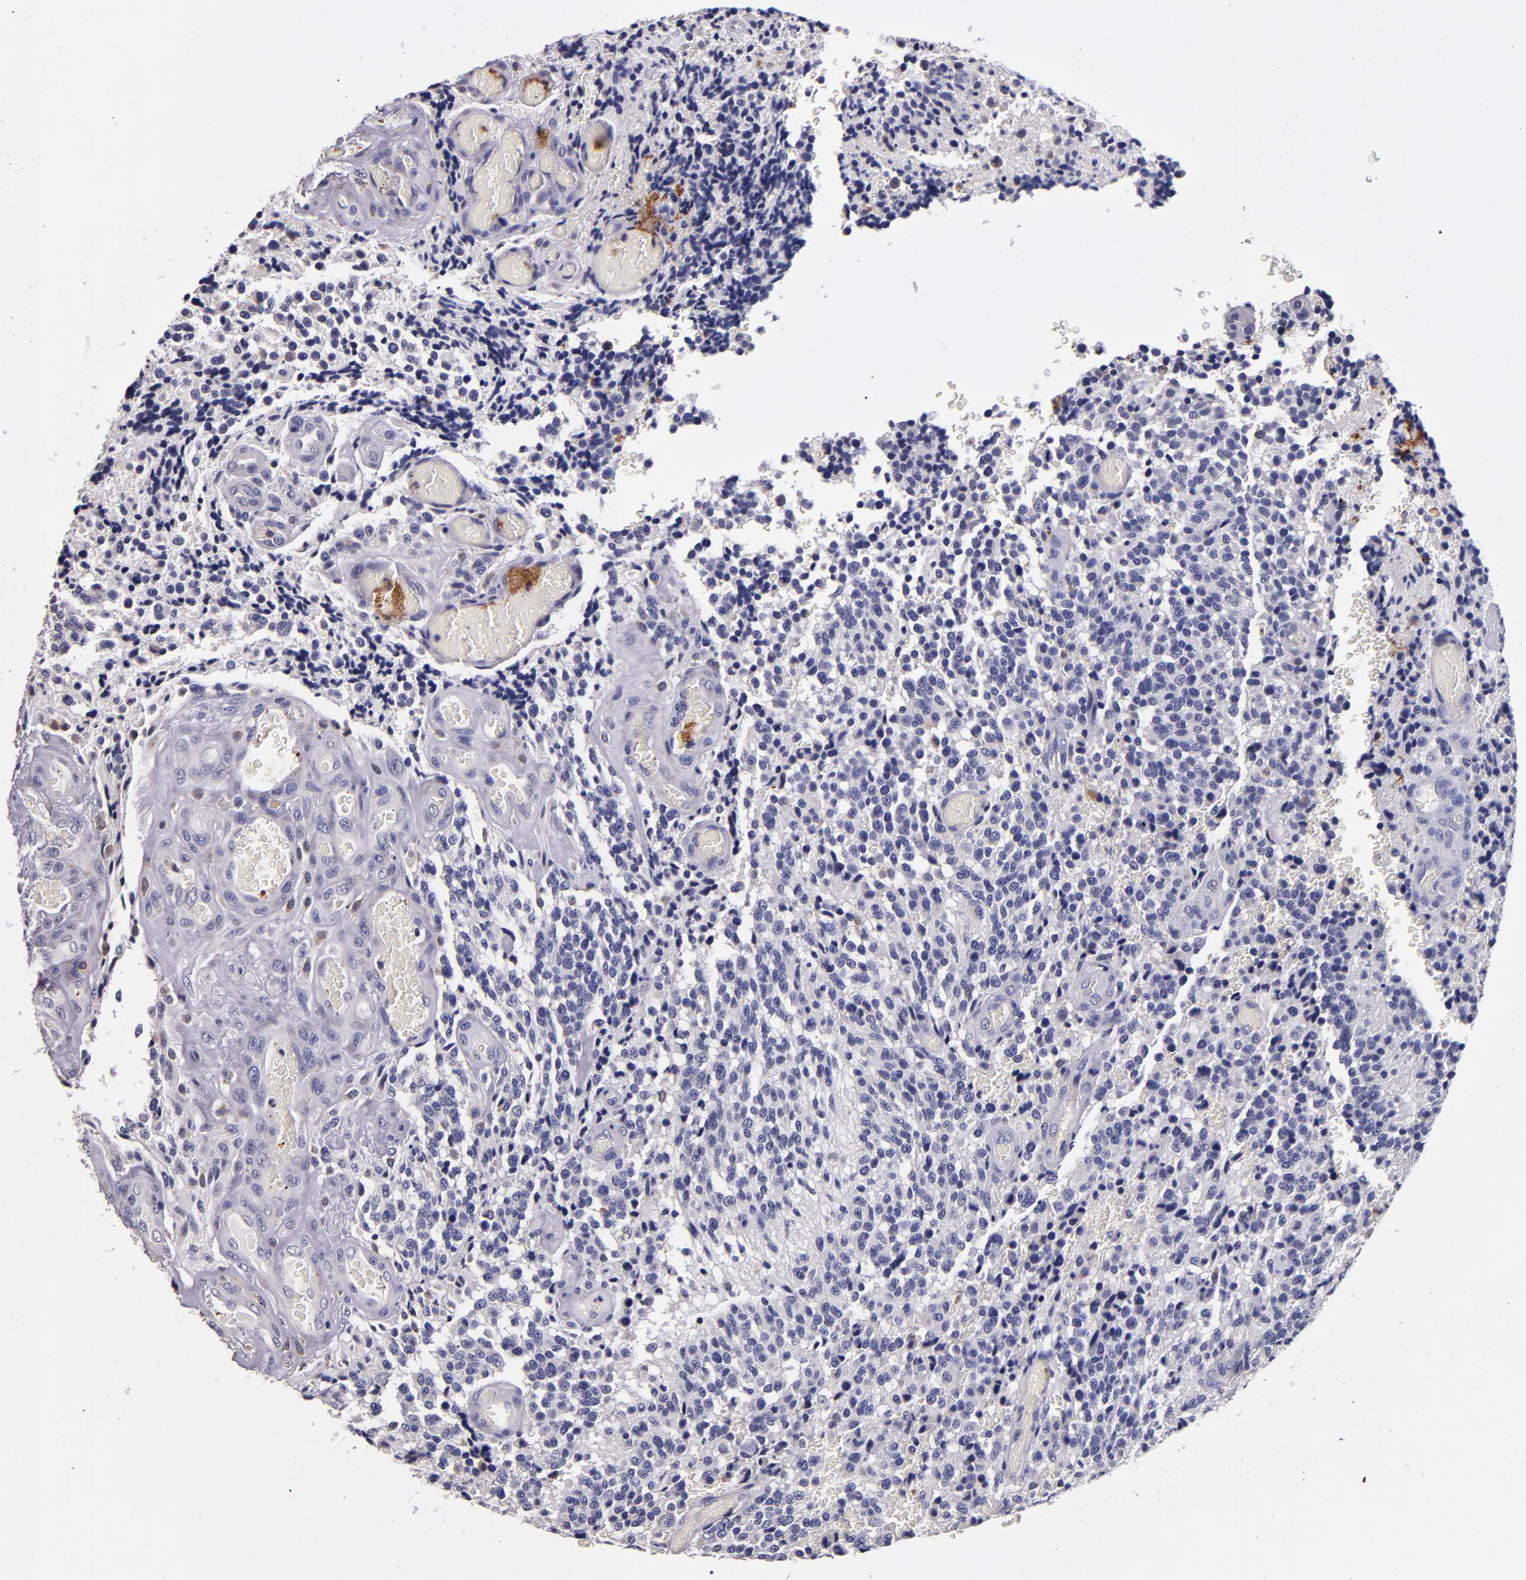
{"staining": {"intensity": "negative", "quantity": "none", "location": "none"}, "tissue": "glioma", "cell_type": "Tumor cells", "image_type": "cancer", "snomed": [{"axis": "morphology", "description": "Glioma, malignant, High grade"}, {"axis": "topography", "description": "Brain"}], "caption": "Tumor cells show no significant expression in malignant glioma (high-grade).", "gene": "SELP", "patient": {"sex": "male", "age": 36}}